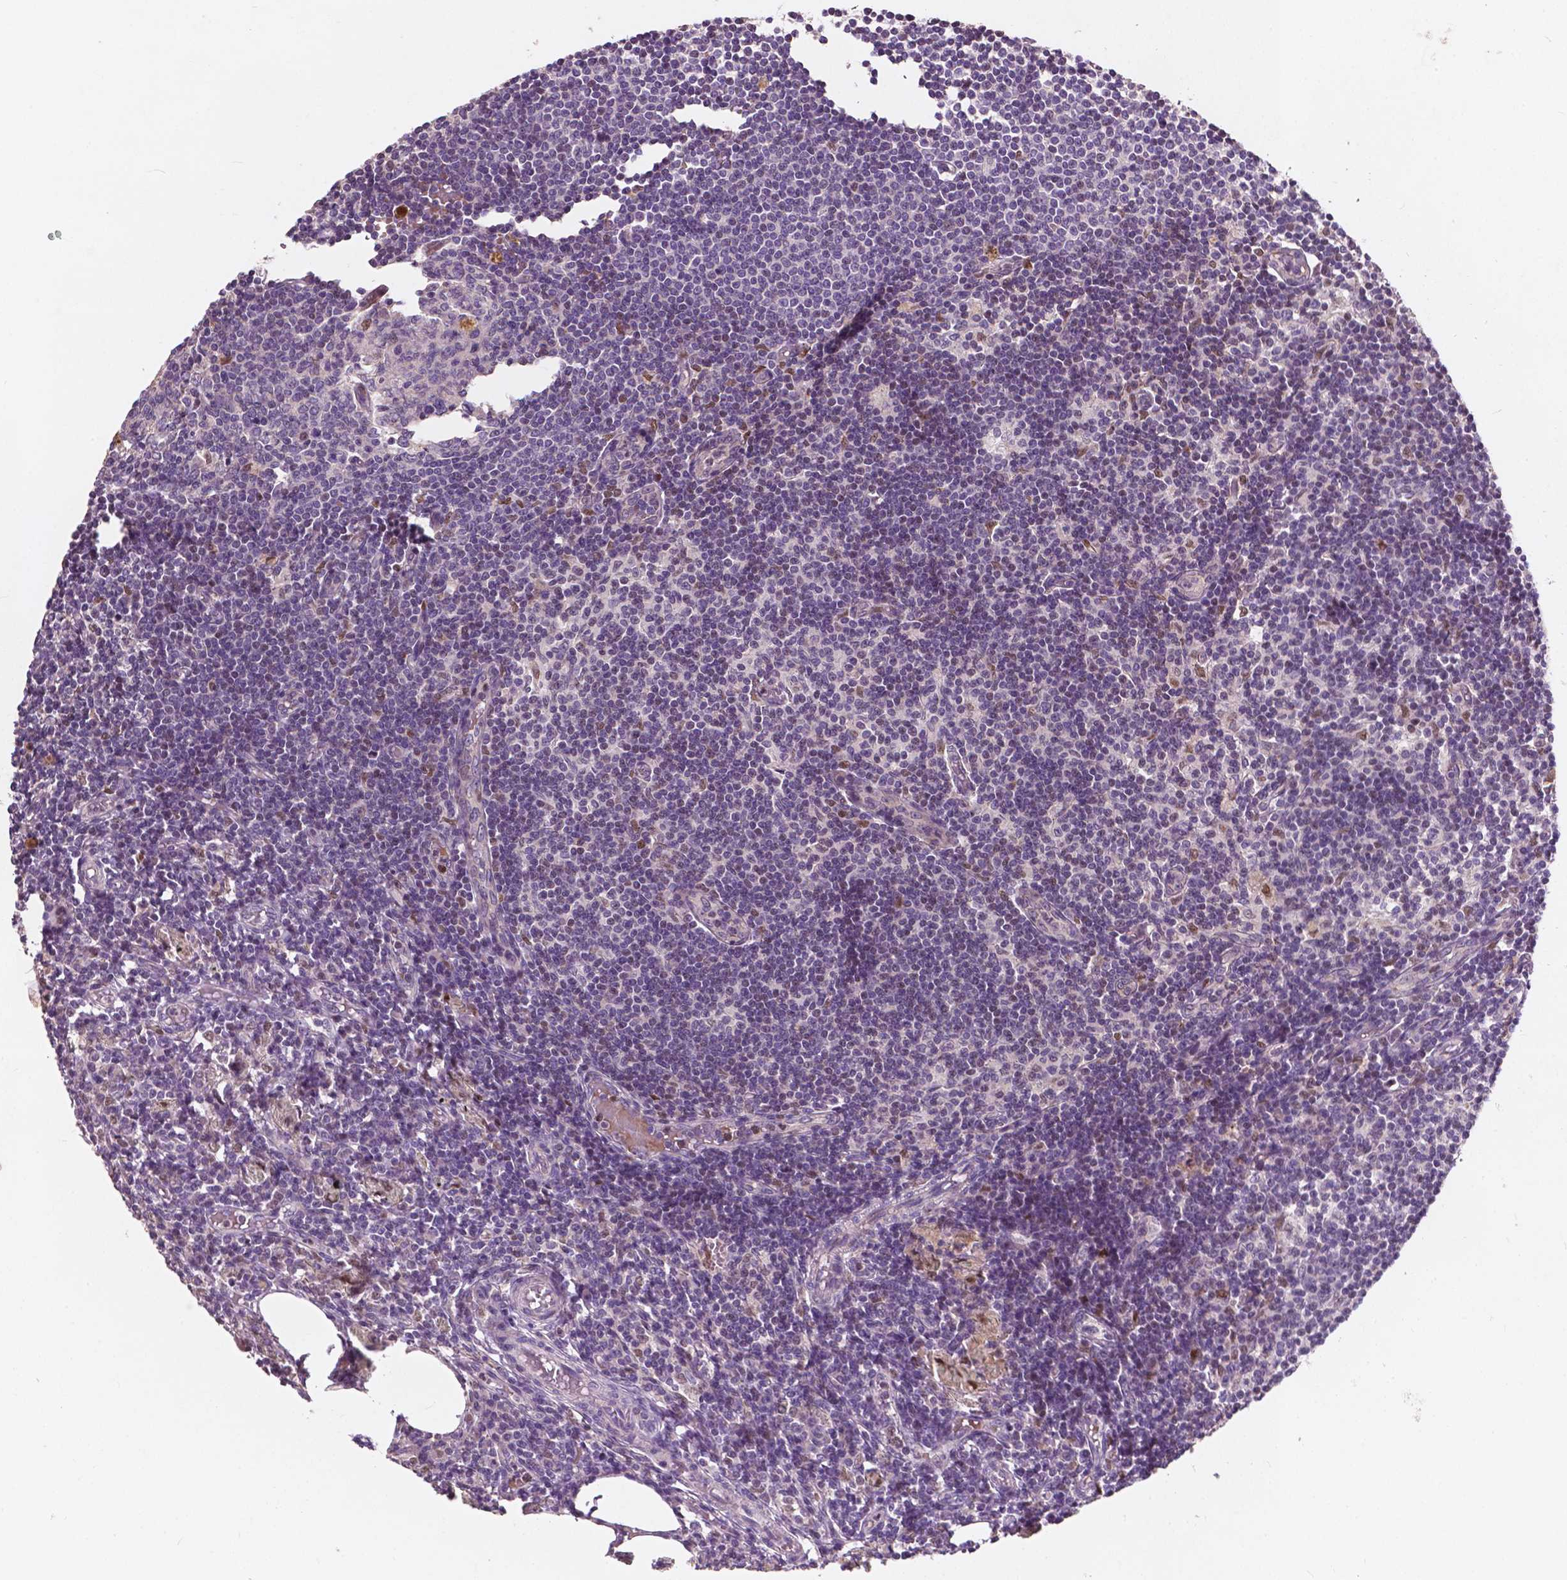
{"staining": {"intensity": "negative", "quantity": "none", "location": "none"}, "tissue": "lymph node", "cell_type": "Germinal center cells", "image_type": "normal", "snomed": [{"axis": "morphology", "description": "Normal tissue, NOS"}, {"axis": "topography", "description": "Lymph node"}], "caption": "A histopathology image of lymph node stained for a protein shows no brown staining in germinal center cells. (DAB immunohistochemistry (IHC) with hematoxylin counter stain).", "gene": "DUSP16", "patient": {"sex": "female", "age": 69}}